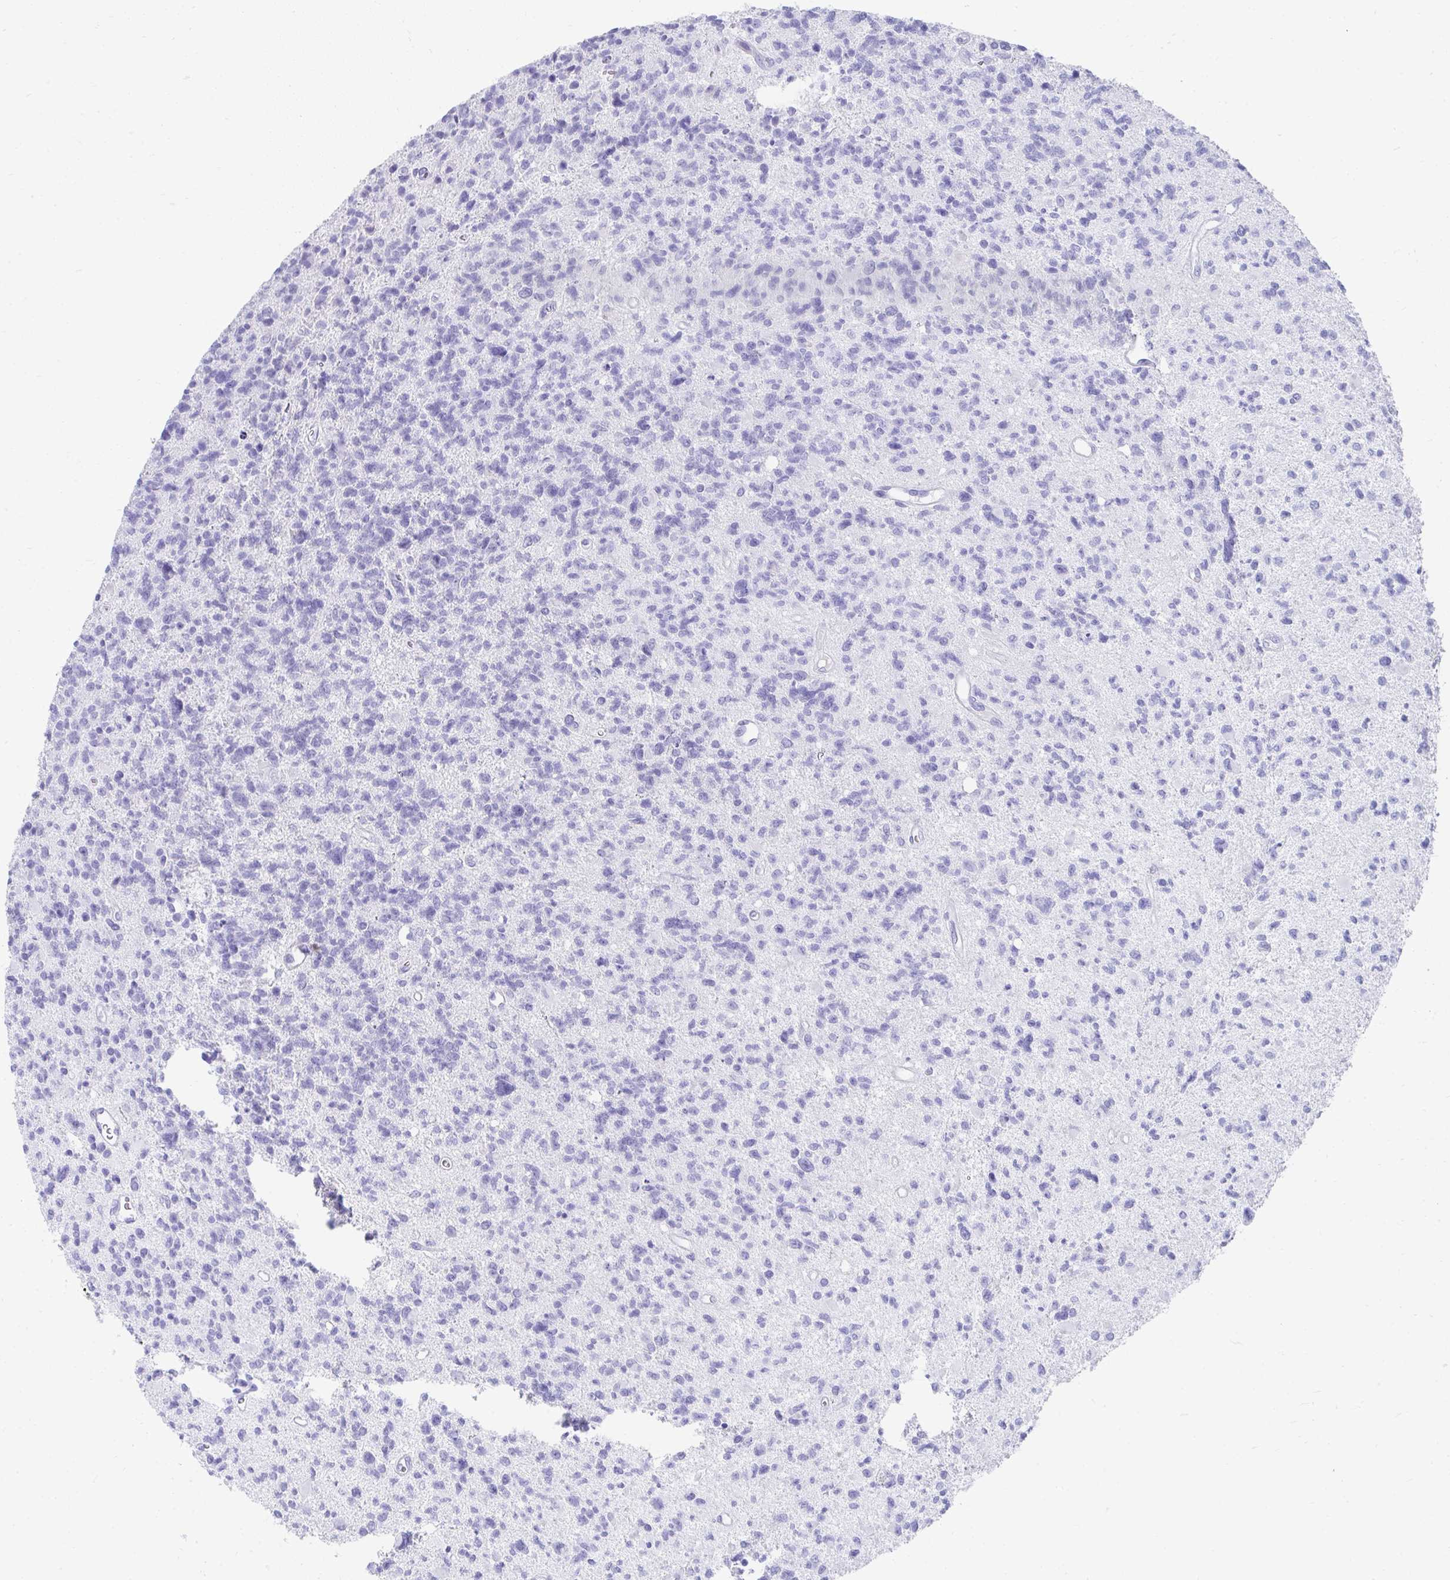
{"staining": {"intensity": "negative", "quantity": "none", "location": "none"}, "tissue": "glioma", "cell_type": "Tumor cells", "image_type": "cancer", "snomed": [{"axis": "morphology", "description": "Glioma, malignant, High grade"}, {"axis": "topography", "description": "Brain"}], "caption": "Tumor cells are negative for protein expression in human malignant high-grade glioma. (Stains: DAB (3,3'-diaminobenzidine) immunohistochemistry (IHC) with hematoxylin counter stain, Microscopy: brightfield microscopy at high magnification).", "gene": "TNNT1", "patient": {"sex": "male", "age": 29}}